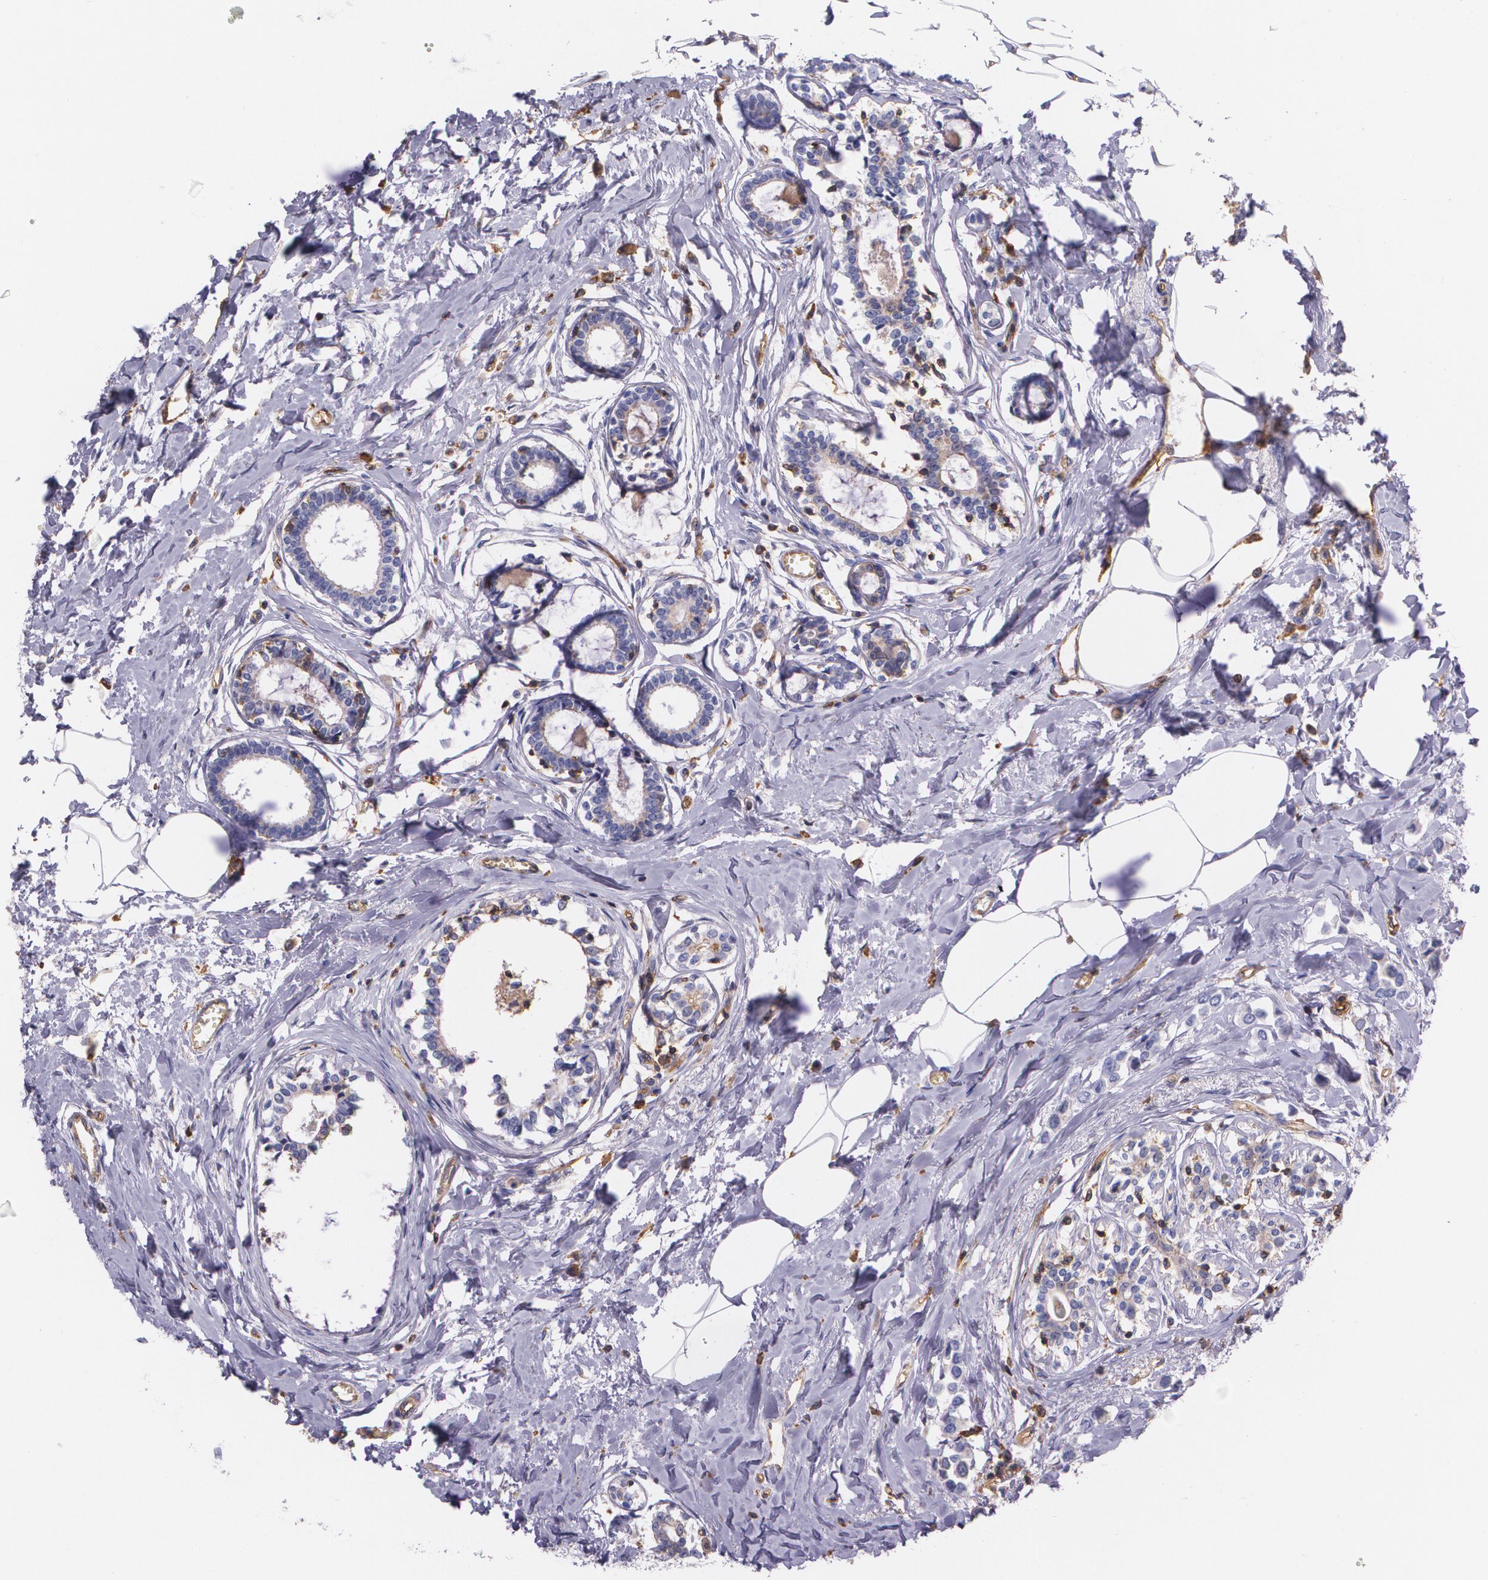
{"staining": {"intensity": "negative", "quantity": "none", "location": "none"}, "tissue": "breast cancer", "cell_type": "Tumor cells", "image_type": "cancer", "snomed": [{"axis": "morphology", "description": "Lobular carcinoma"}, {"axis": "topography", "description": "Breast"}], "caption": "High power microscopy histopathology image of an immunohistochemistry (IHC) photomicrograph of breast lobular carcinoma, revealing no significant staining in tumor cells.", "gene": "B2M", "patient": {"sex": "female", "age": 51}}